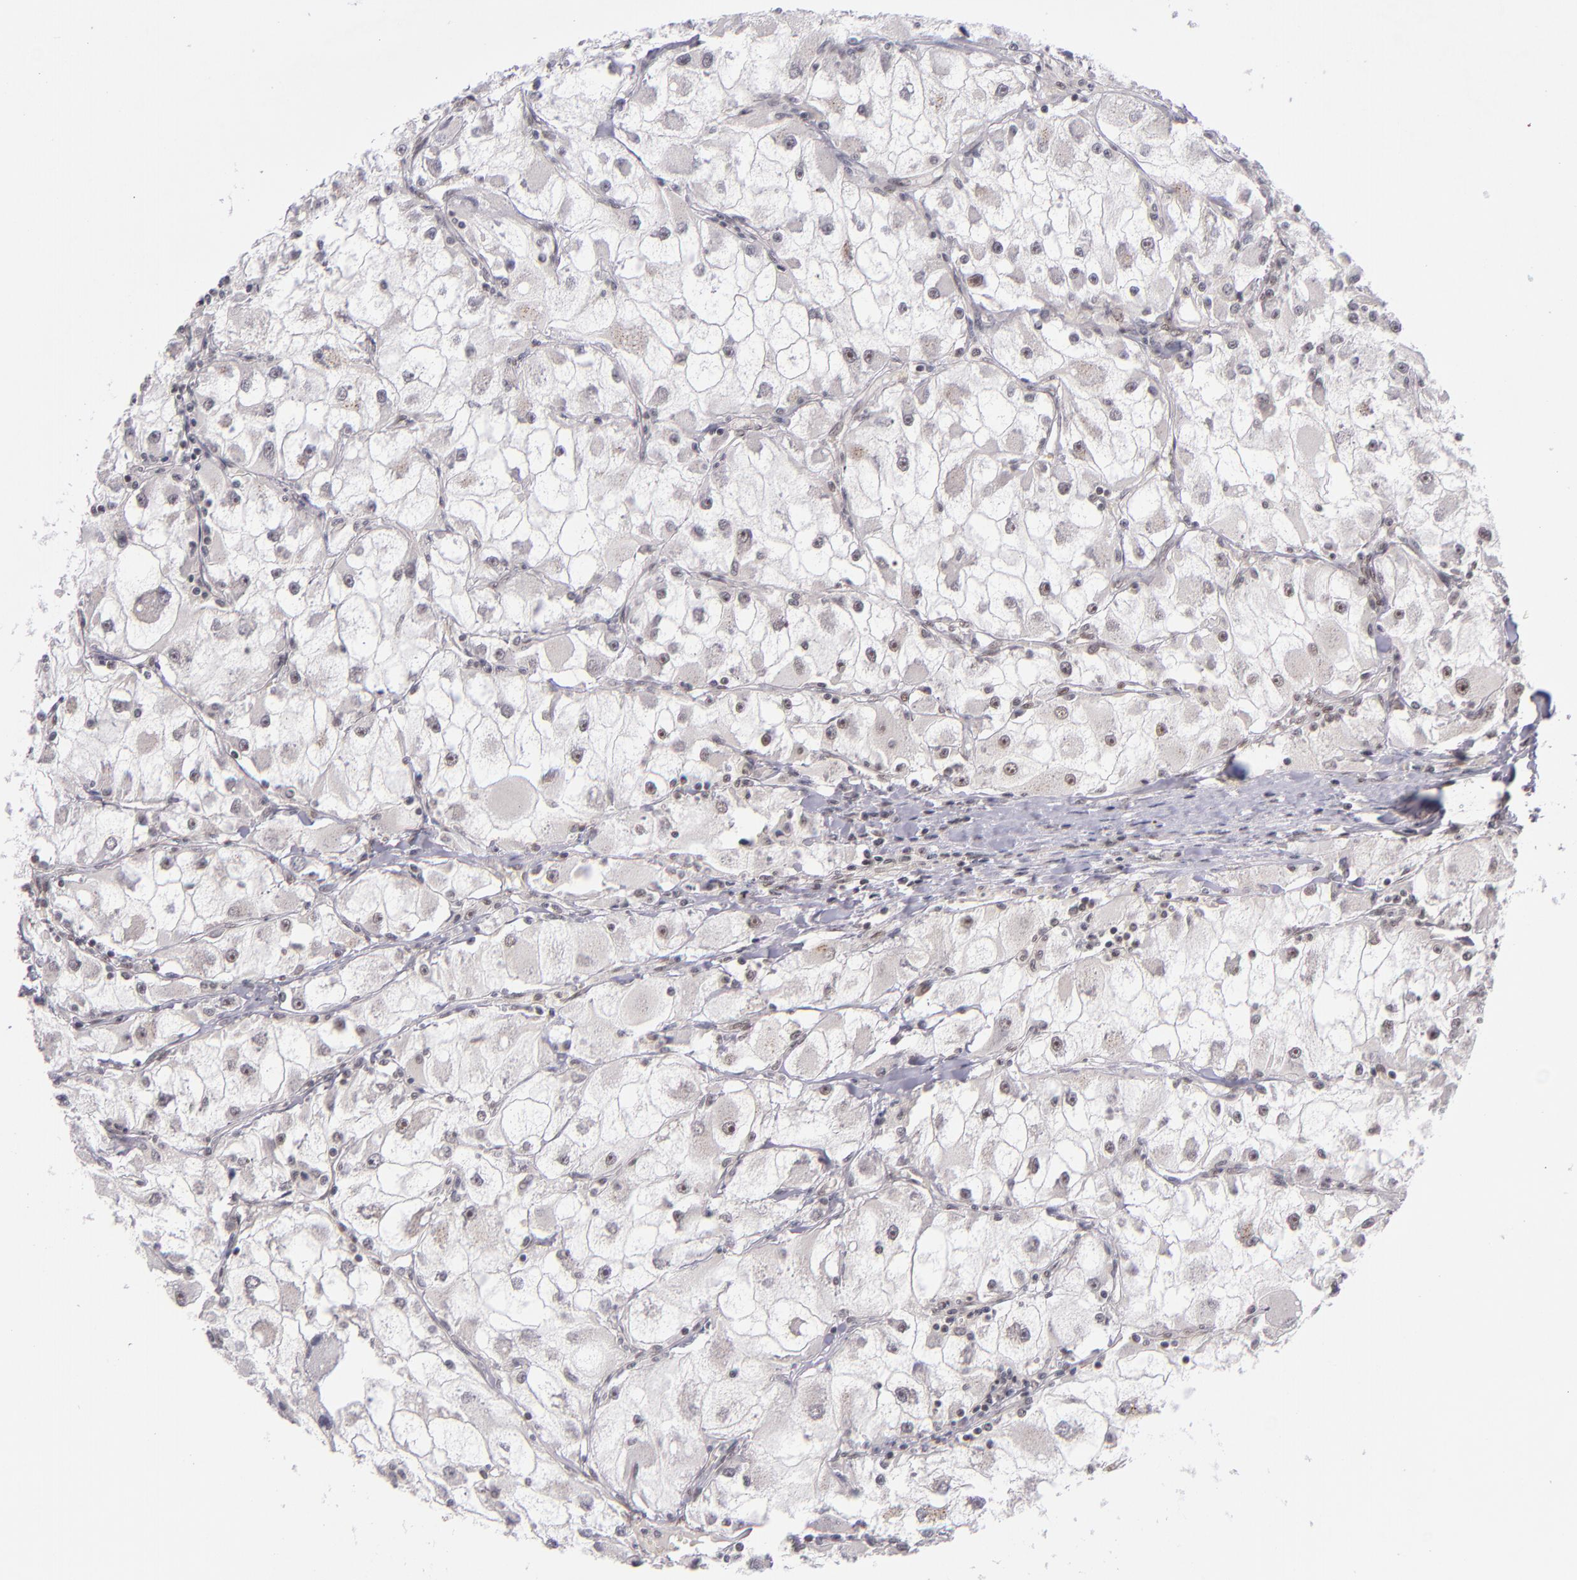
{"staining": {"intensity": "moderate", "quantity": "<25%", "location": "nuclear"}, "tissue": "renal cancer", "cell_type": "Tumor cells", "image_type": "cancer", "snomed": [{"axis": "morphology", "description": "Adenocarcinoma, NOS"}, {"axis": "topography", "description": "Kidney"}], "caption": "Tumor cells demonstrate low levels of moderate nuclear expression in about <25% of cells in adenocarcinoma (renal). (Stains: DAB in brown, nuclei in blue, Microscopy: brightfield microscopy at high magnification).", "gene": "ZNF148", "patient": {"sex": "female", "age": 73}}